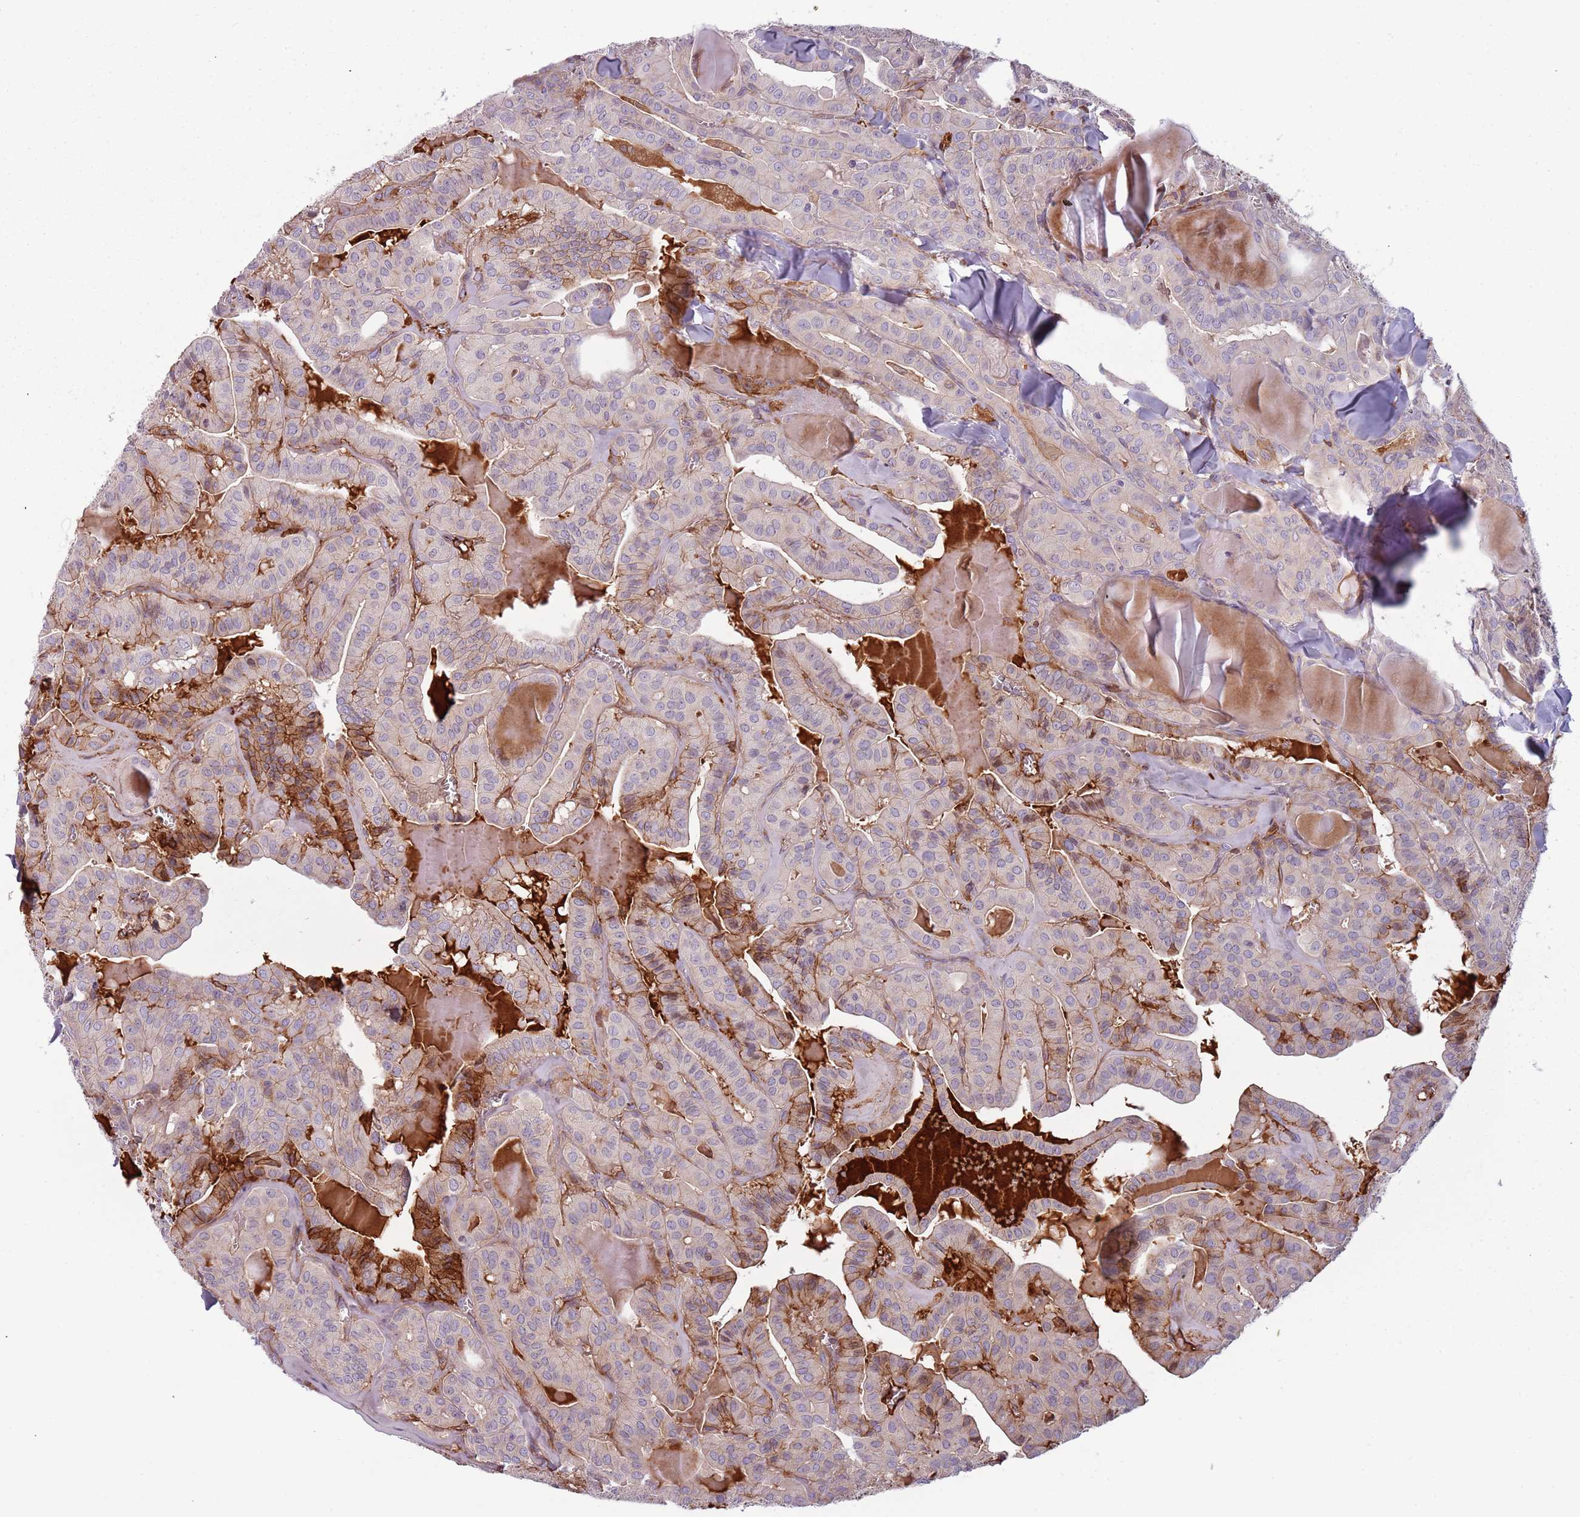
{"staining": {"intensity": "strong", "quantity": "<25%", "location": "cytoplasmic/membranous"}, "tissue": "thyroid cancer", "cell_type": "Tumor cells", "image_type": "cancer", "snomed": [{"axis": "morphology", "description": "Papillary adenocarcinoma, NOS"}, {"axis": "topography", "description": "Thyroid gland"}], "caption": "Thyroid papillary adenocarcinoma tissue shows strong cytoplasmic/membranous staining in approximately <25% of tumor cells (DAB IHC with brightfield microscopy, high magnification).", "gene": "NADK", "patient": {"sex": "male", "age": 52}}